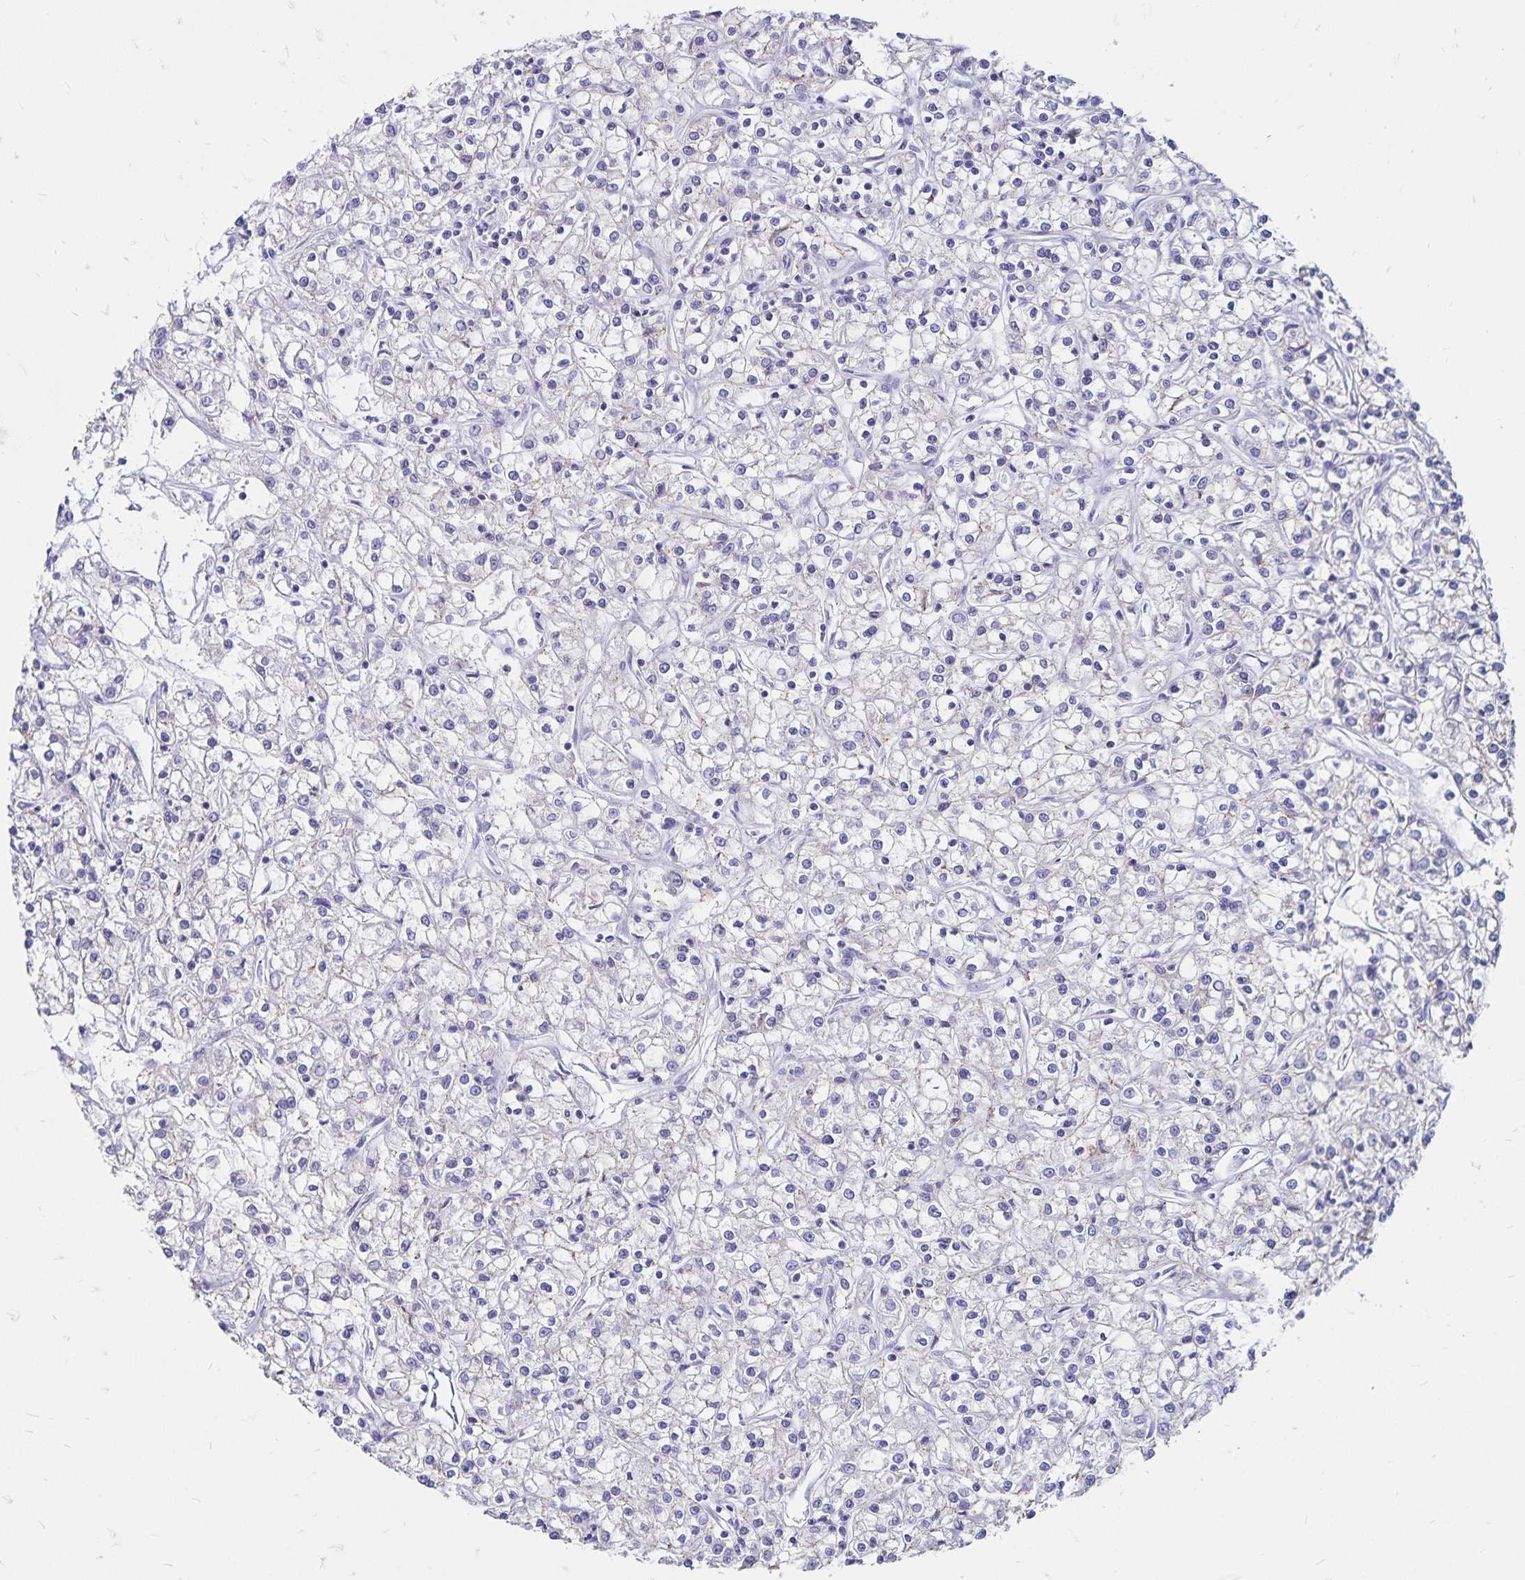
{"staining": {"intensity": "negative", "quantity": "none", "location": "none"}, "tissue": "renal cancer", "cell_type": "Tumor cells", "image_type": "cancer", "snomed": [{"axis": "morphology", "description": "Adenocarcinoma, NOS"}, {"axis": "topography", "description": "Kidney"}], "caption": "Protein analysis of renal adenocarcinoma reveals no significant expression in tumor cells.", "gene": "IKZF1", "patient": {"sex": "female", "age": 59}}